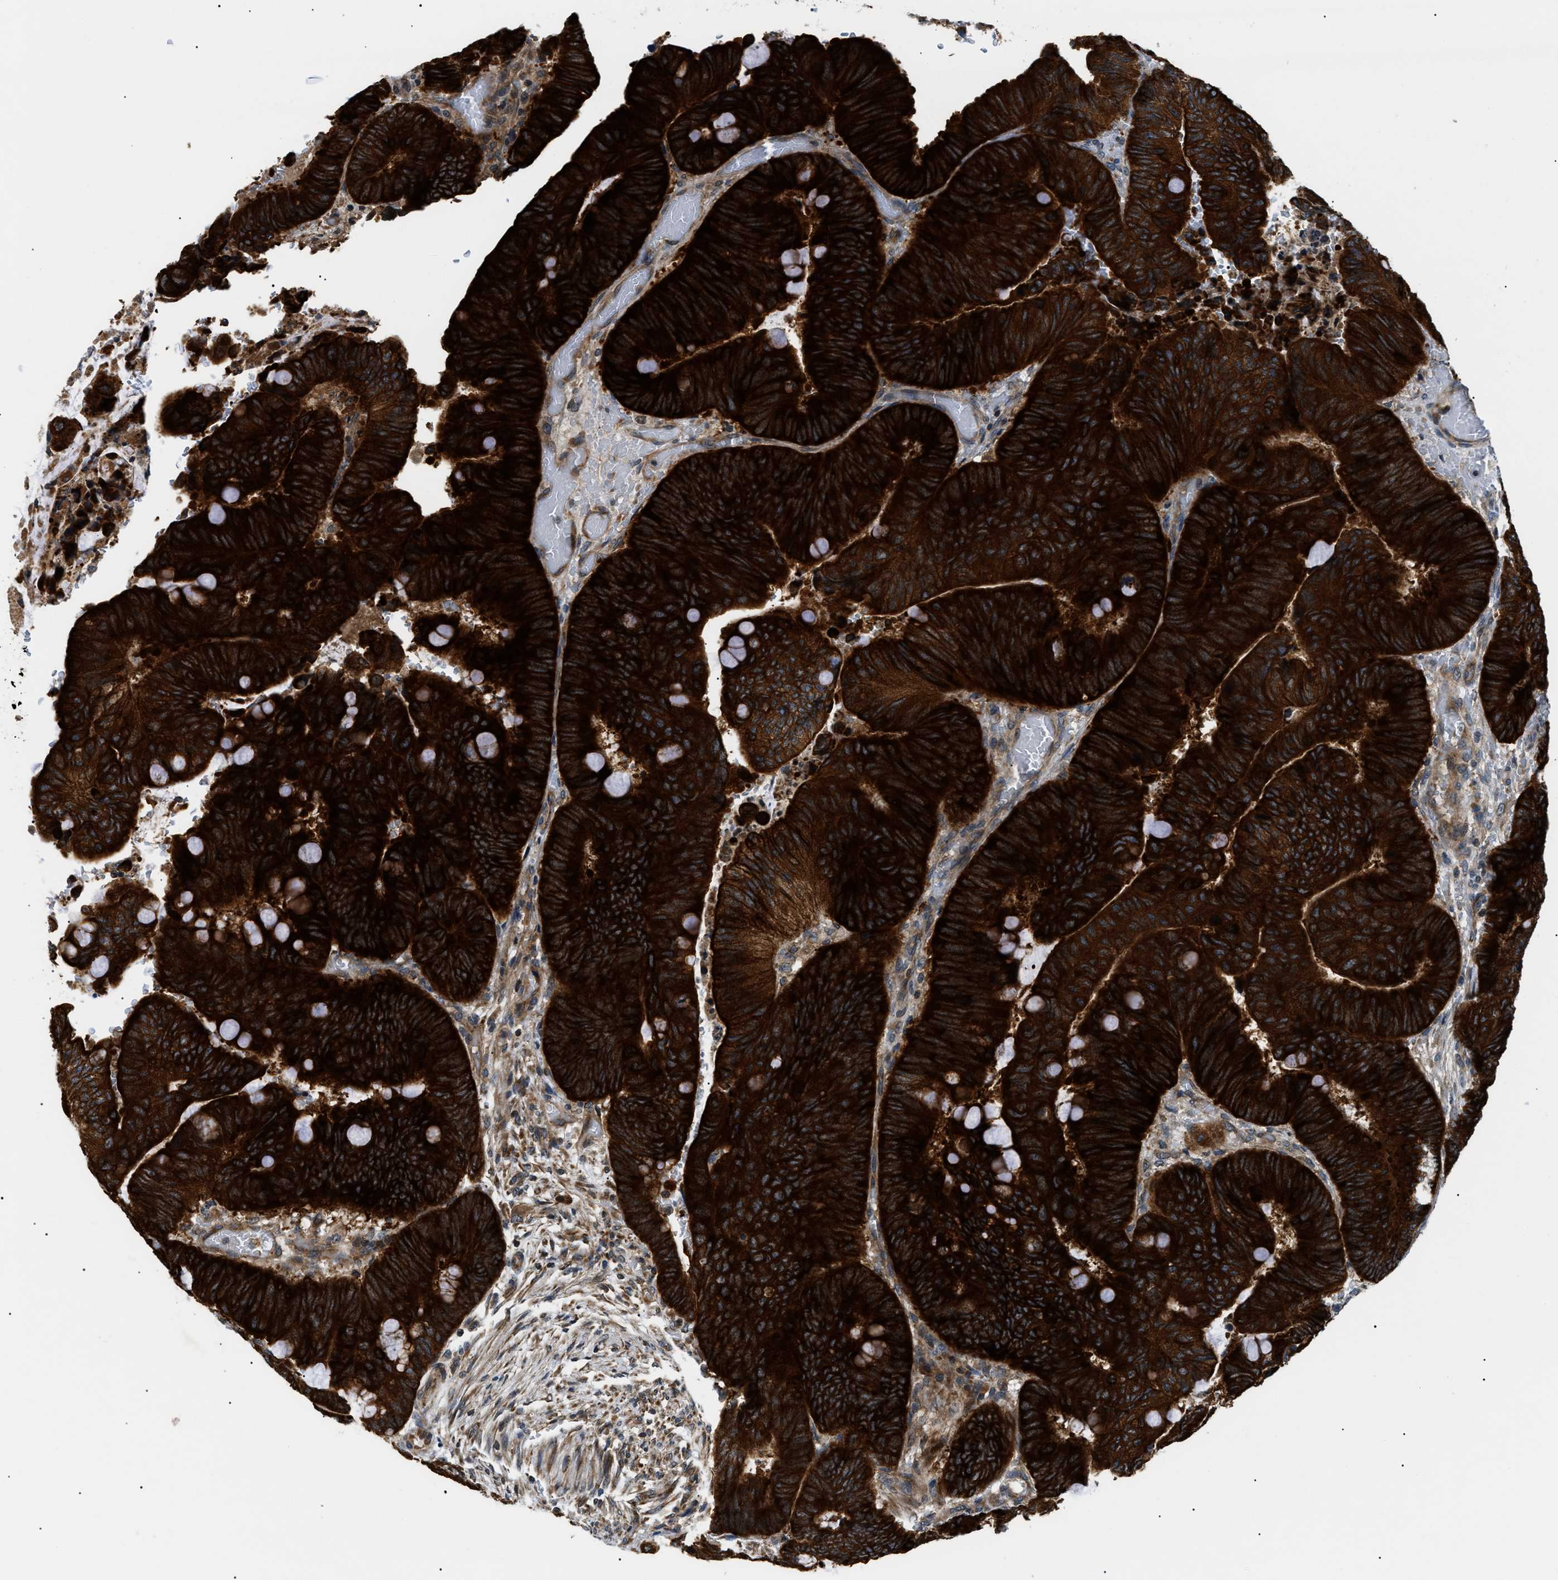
{"staining": {"intensity": "strong", "quantity": ">75%", "location": "cytoplasmic/membranous"}, "tissue": "colorectal cancer", "cell_type": "Tumor cells", "image_type": "cancer", "snomed": [{"axis": "morphology", "description": "Normal tissue, NOS"}, {"axis": "morphology", "description": "Adenocarcinoma, NOS"}, {"axis": "topography", "description": "Rectum"}], "caption": "Strong cytoplasmic/membranous expression is identified in about >75% of tumor cells in colorectal cancer (adenocarcinoma).", "gene": "SRPK1", "patient": {"sex": "male", "age": 92}}